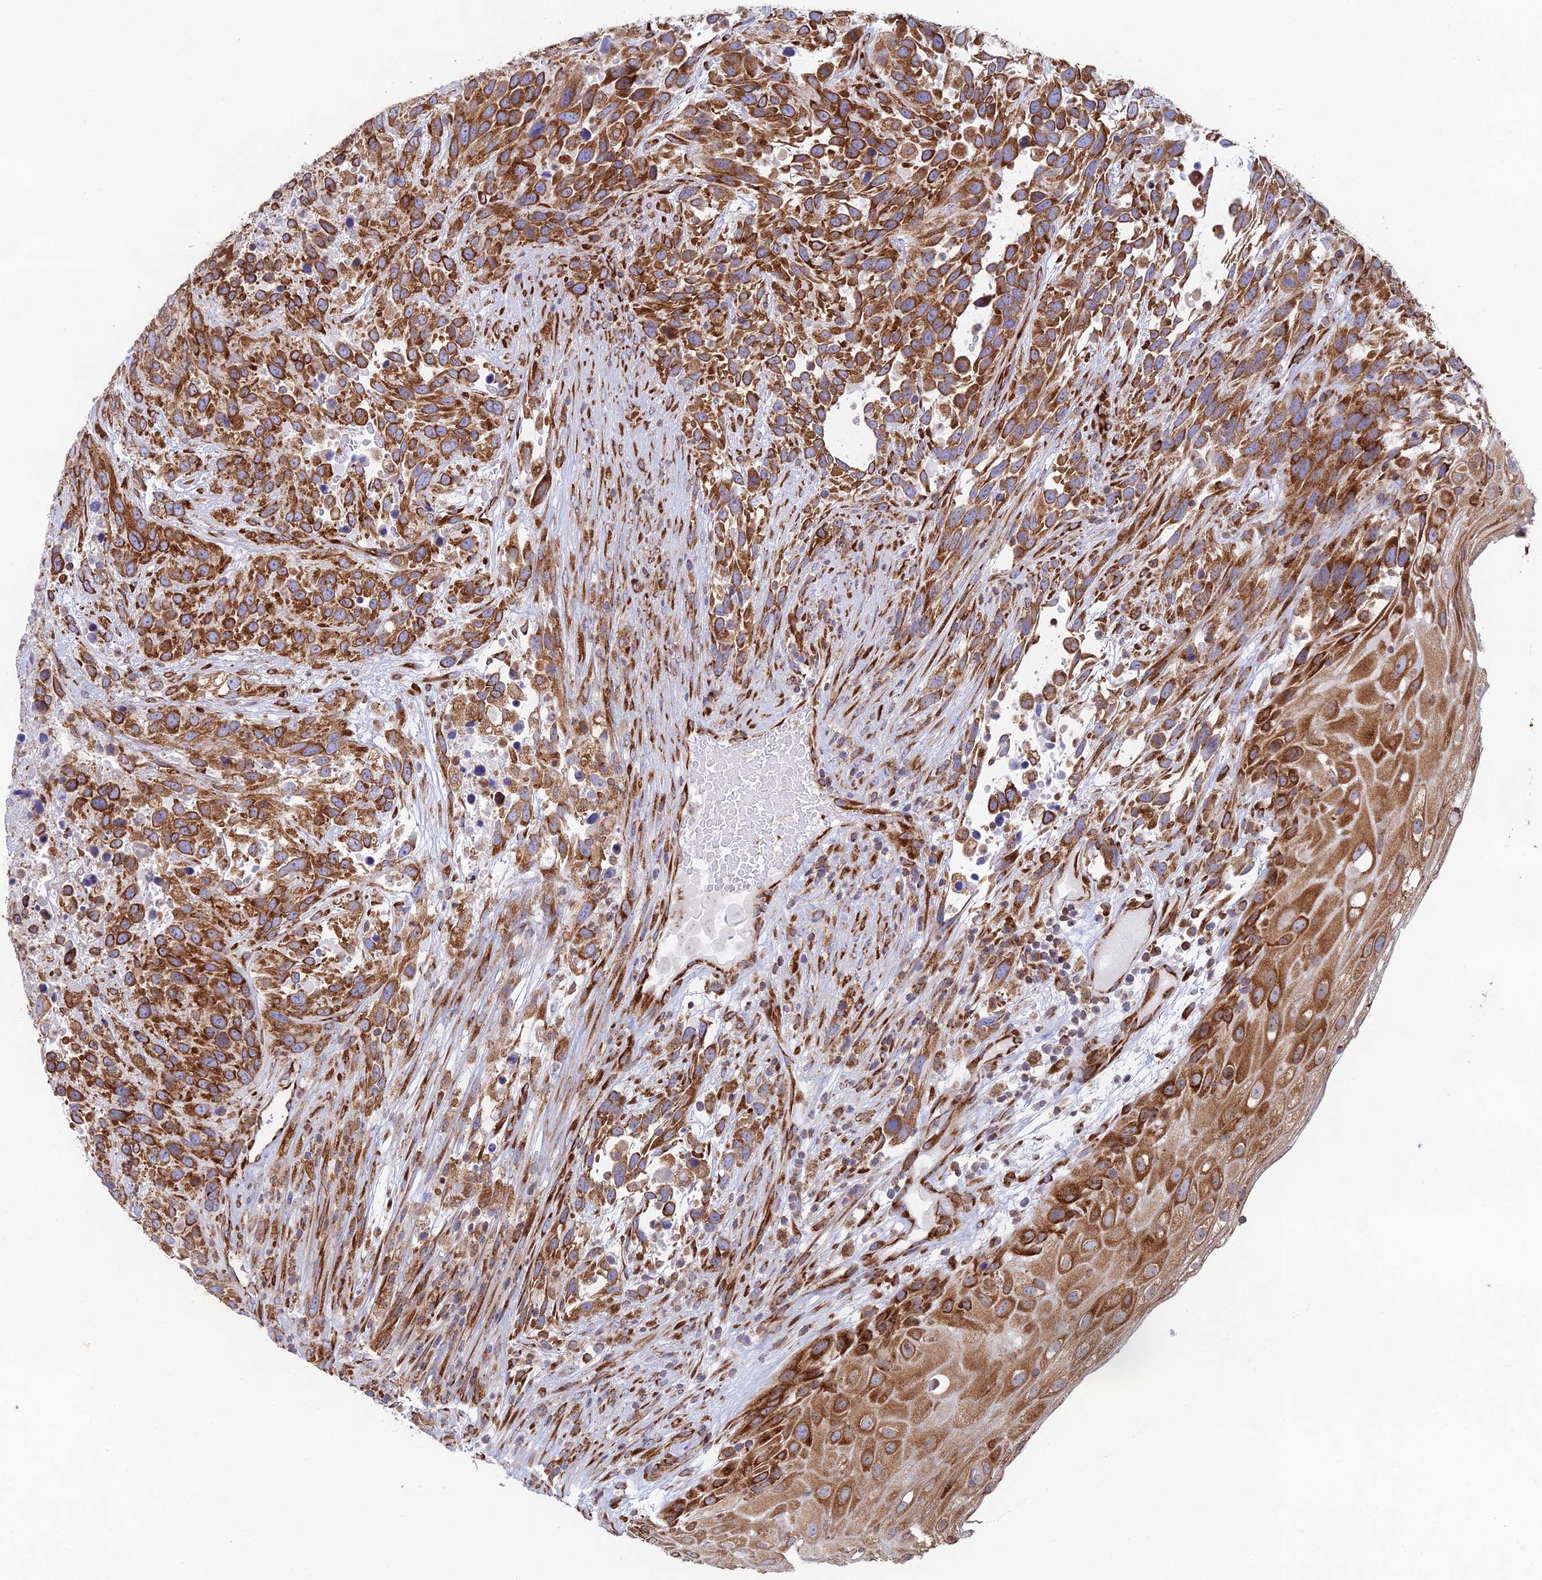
{"staining": {"intensity": "strong", "quantity": ">75%", "location": "cytoplasmic/membranous"}, "tissue": "urothelial cancer", "cell_type": "Tumor cells", "image_type": "cancer", "snomed": [{"axis": "morphology", "description": "Urothelial carcinoma, High grade"}, {"axis": "topography", "description": "Urinary bladder"}], "caption": "The histopathology image reveals immunohistochemical staining of urothelial cancer. There is strong cytoplasmic/membranous expression is seen in about >75% of tumor cells.", "gene": "CCDC69", "patient": {"sex": "female", "age": 70}}